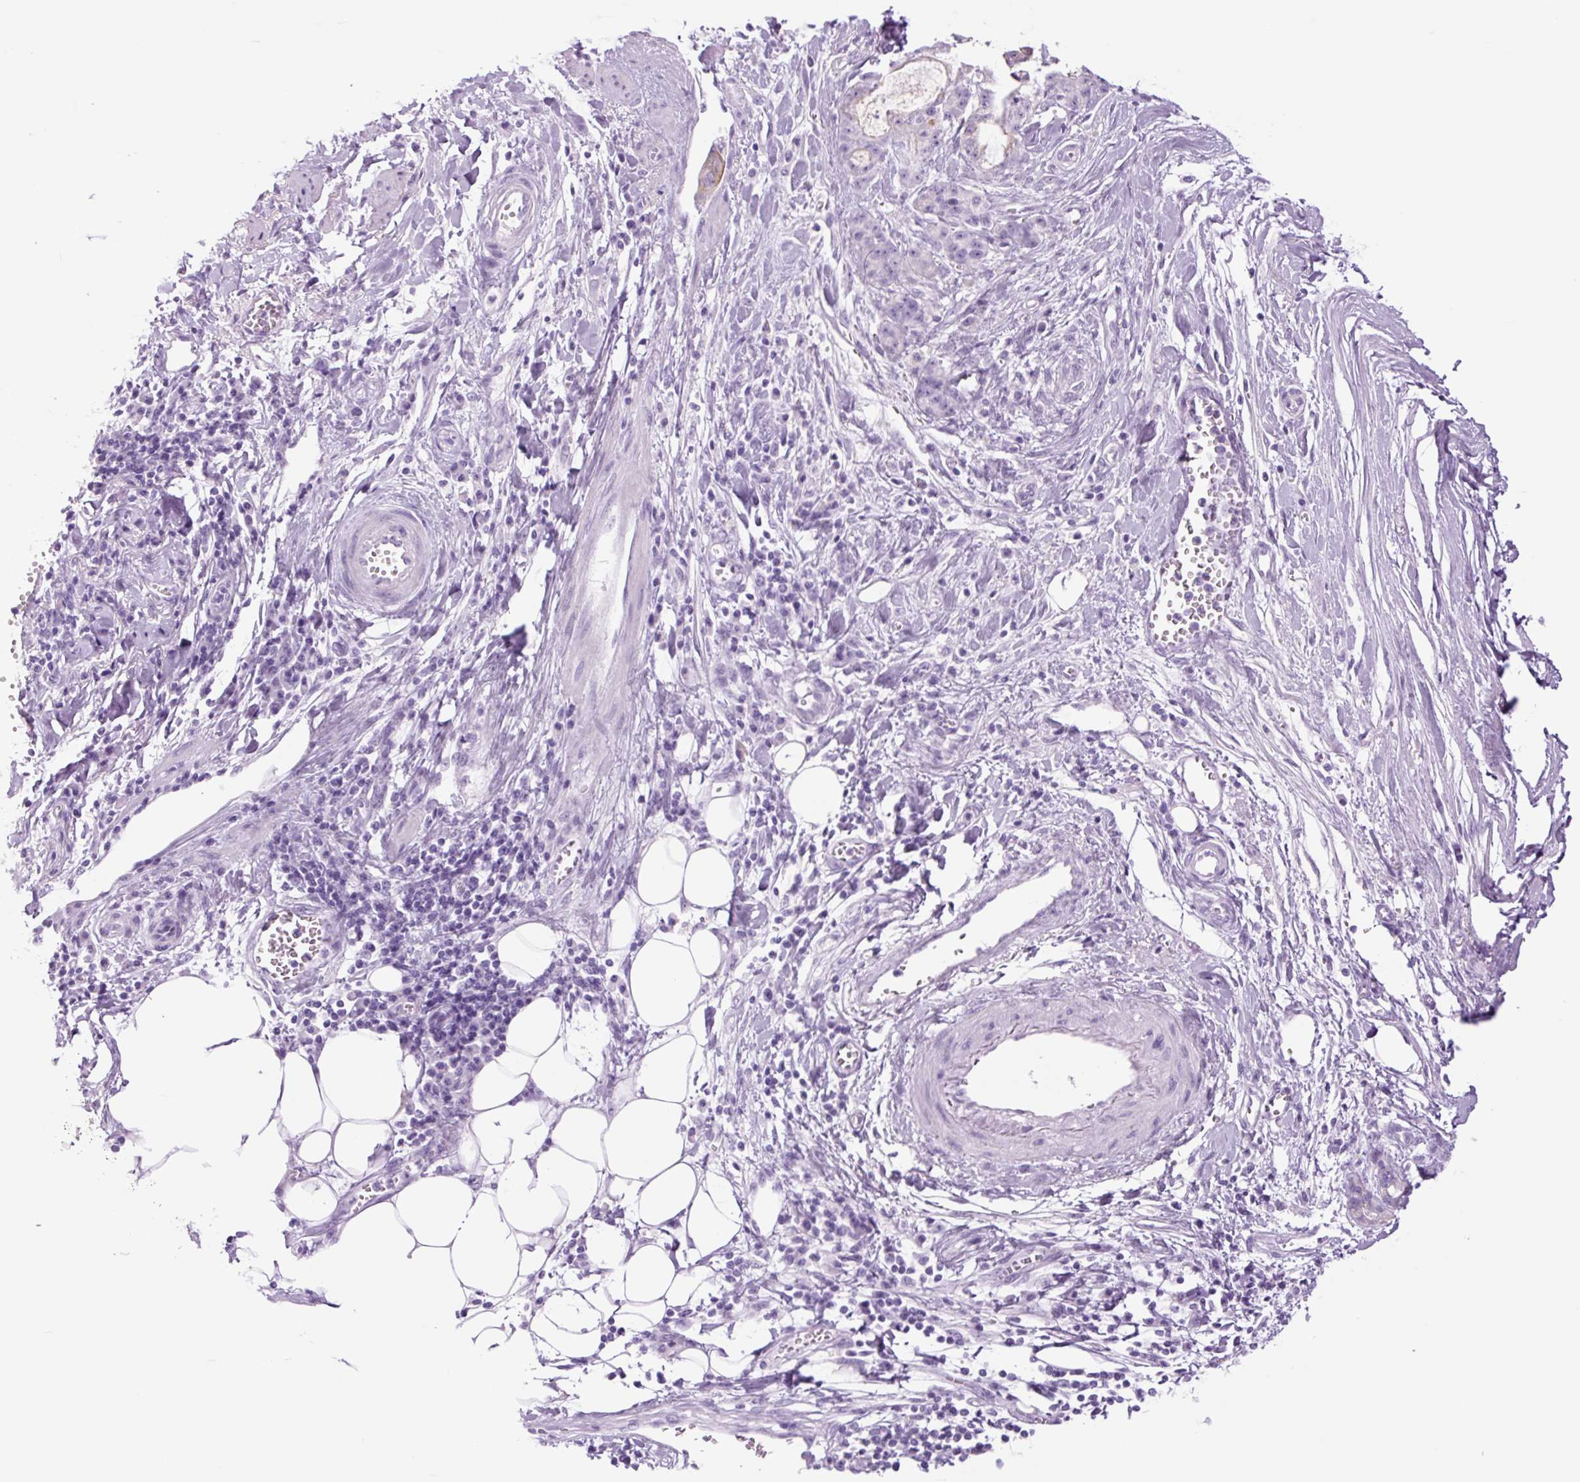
{"staining": {"intensity": "negative", "quantity": "none", "location": "none"}, "tissue": "pancreatic cancer", "cell_type": "Tumor cells", "image_type": "cancer", "snomed": [{"axis": "morphology", "description": "Adenocarcinoma, NOS"}, {"axis": "topography", "description": "Pancreas"}], "caption": "Photomicrograph shows no protein expression in tumor cells of pancreatic adenocarcinoma tissue.", "gene": "TFF2", "patient": {"sex": "female", "age": 73}}